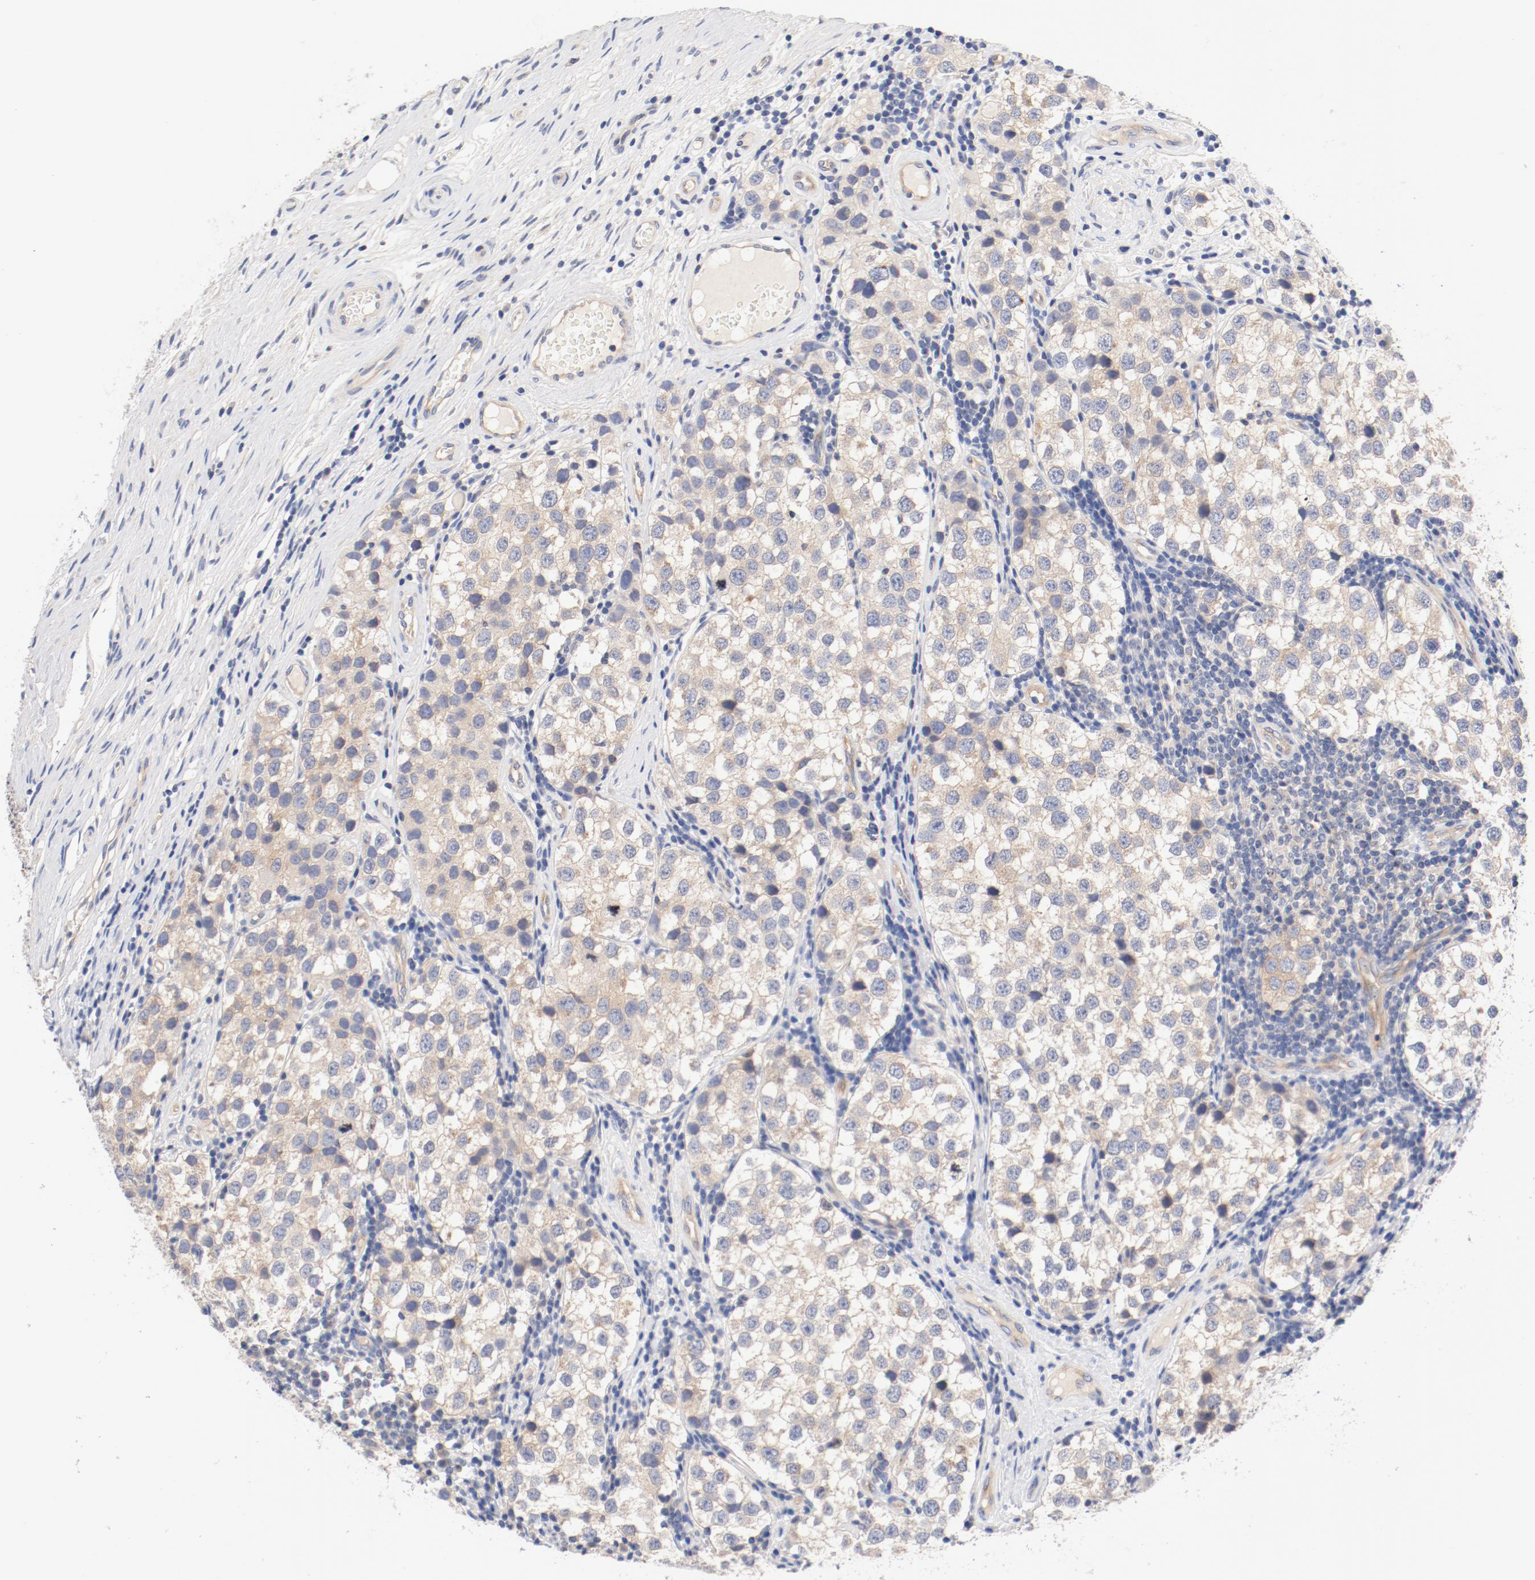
{"staining": {"intensity": "weak", "quantity": "<25%", "location": "cytoplasmic/membranous"}, "tissue": "testis cancer", "cell_type": "Tumor cells", "image_type": "cancer", "snomed": [{"axis": "morphology", "description": "Seminoma, NOS"}, {"axis": "topography", "description": "Testis"}], "caption": "Immunohistochemistry (IHC) micrograph of testis seminoma stained for a protein (brown), which displays no staining in tumor cells. The staining was performed using DAB (3,3'-diaminobenzidine) to visualize the protein expression in brown, while the nuclei were stained in blue with hematoxylin (Magnification: 20x).", "gene": "DYNC1H1", "patient": {"sex": "male", "age": 39}}